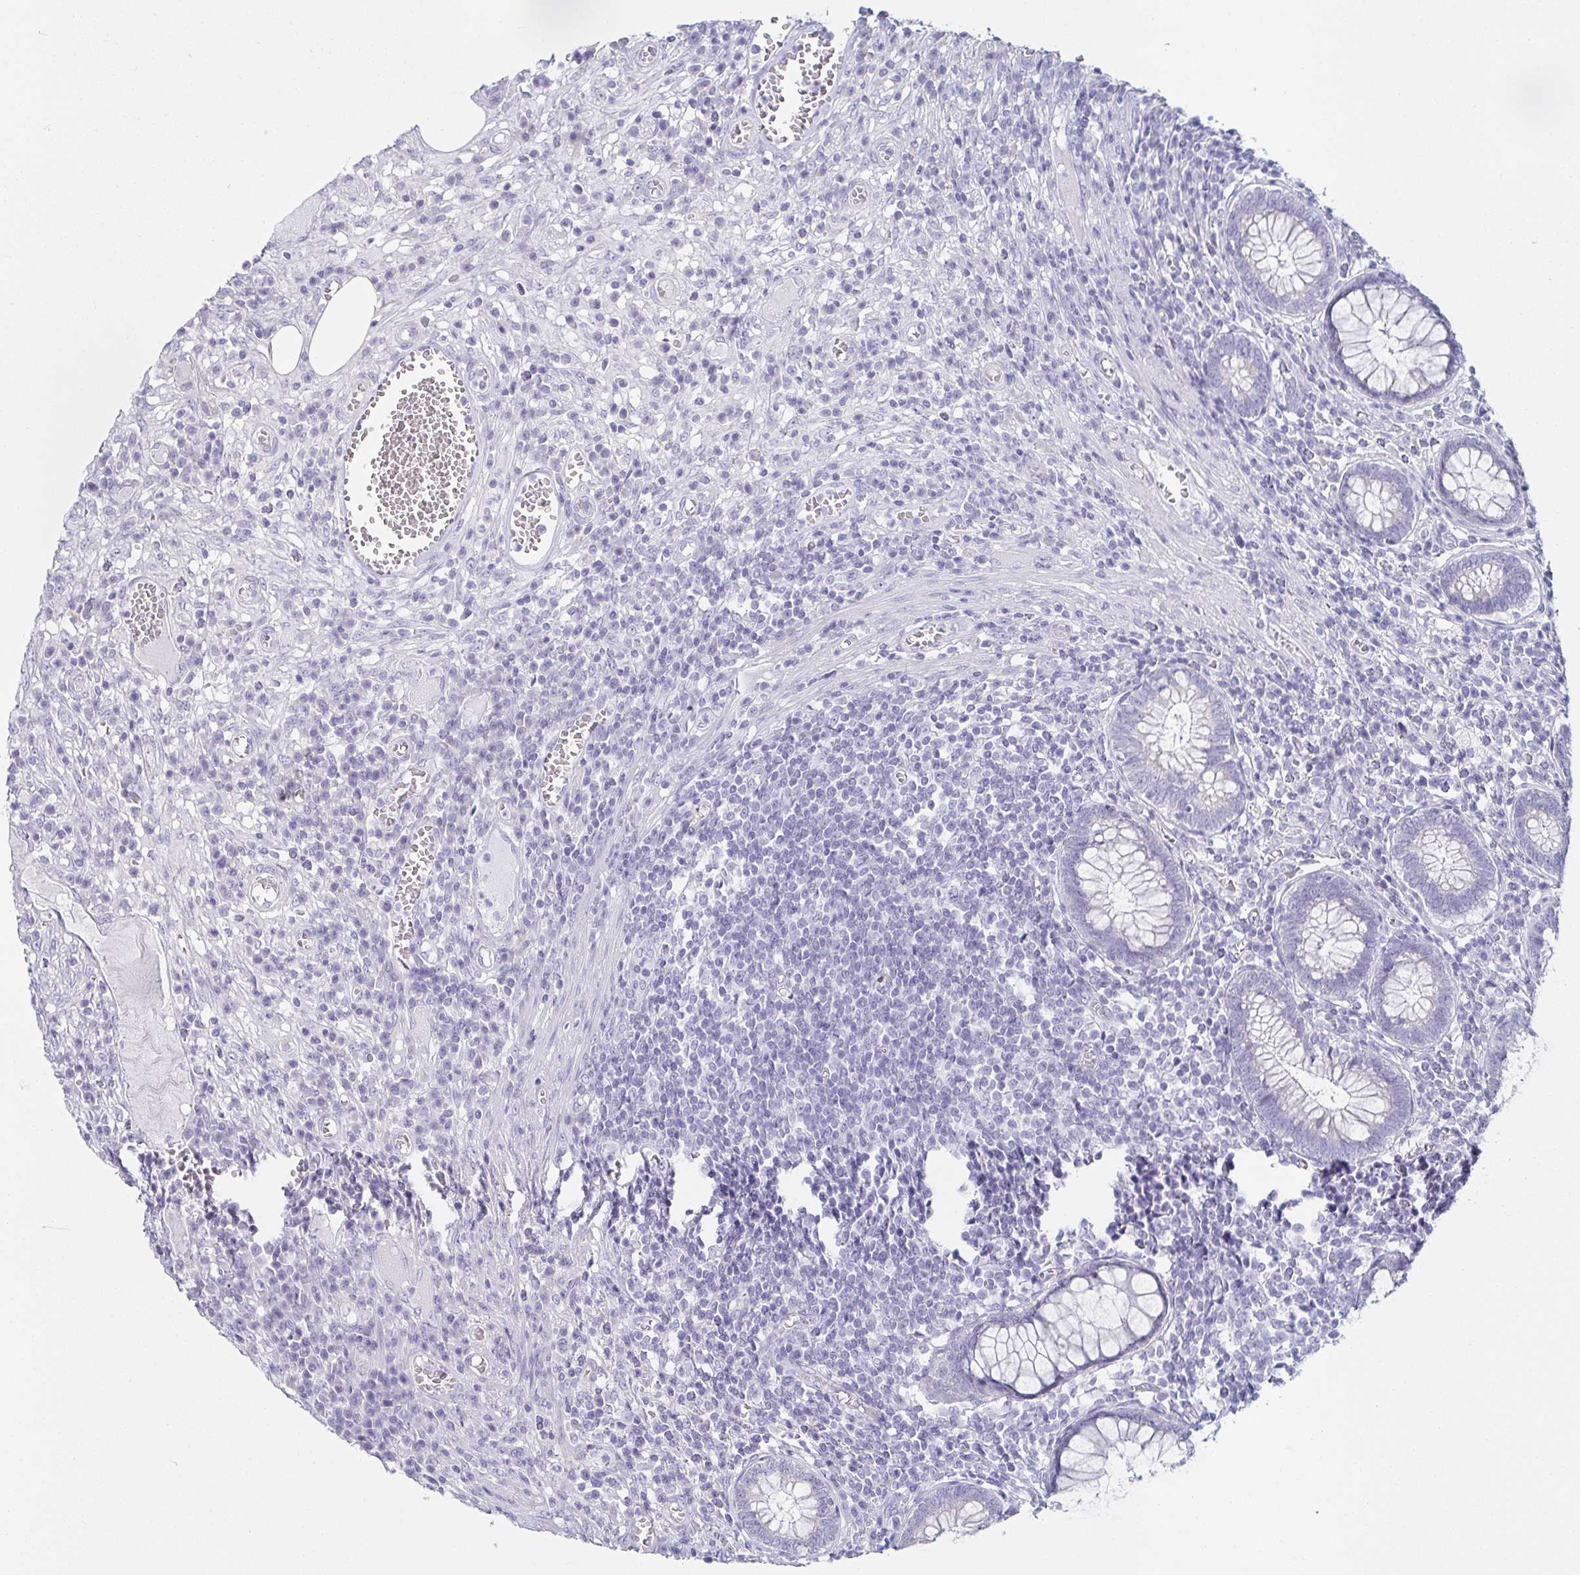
{"staining": {"intensity": "negative", "quantity": "none", "location": "none"}, "tissue": "colorectal cancer", "cell_type": "Tumor cells", "image_type": "cancer", "snomed": [{"axis": "morphology", "description": "Normal tissue, NOS"}, {"axis": "morphology", "description": "Adenocarcinoma, NOS"}, {"axis": "topography", "description": "Colon"}], "caption": "The micrograph demonstrates no significant expression in tumor cells of colorectal adenocarcinoma.", "gene": "PRR27", "patient": {"sex": "male", "age": 65}}